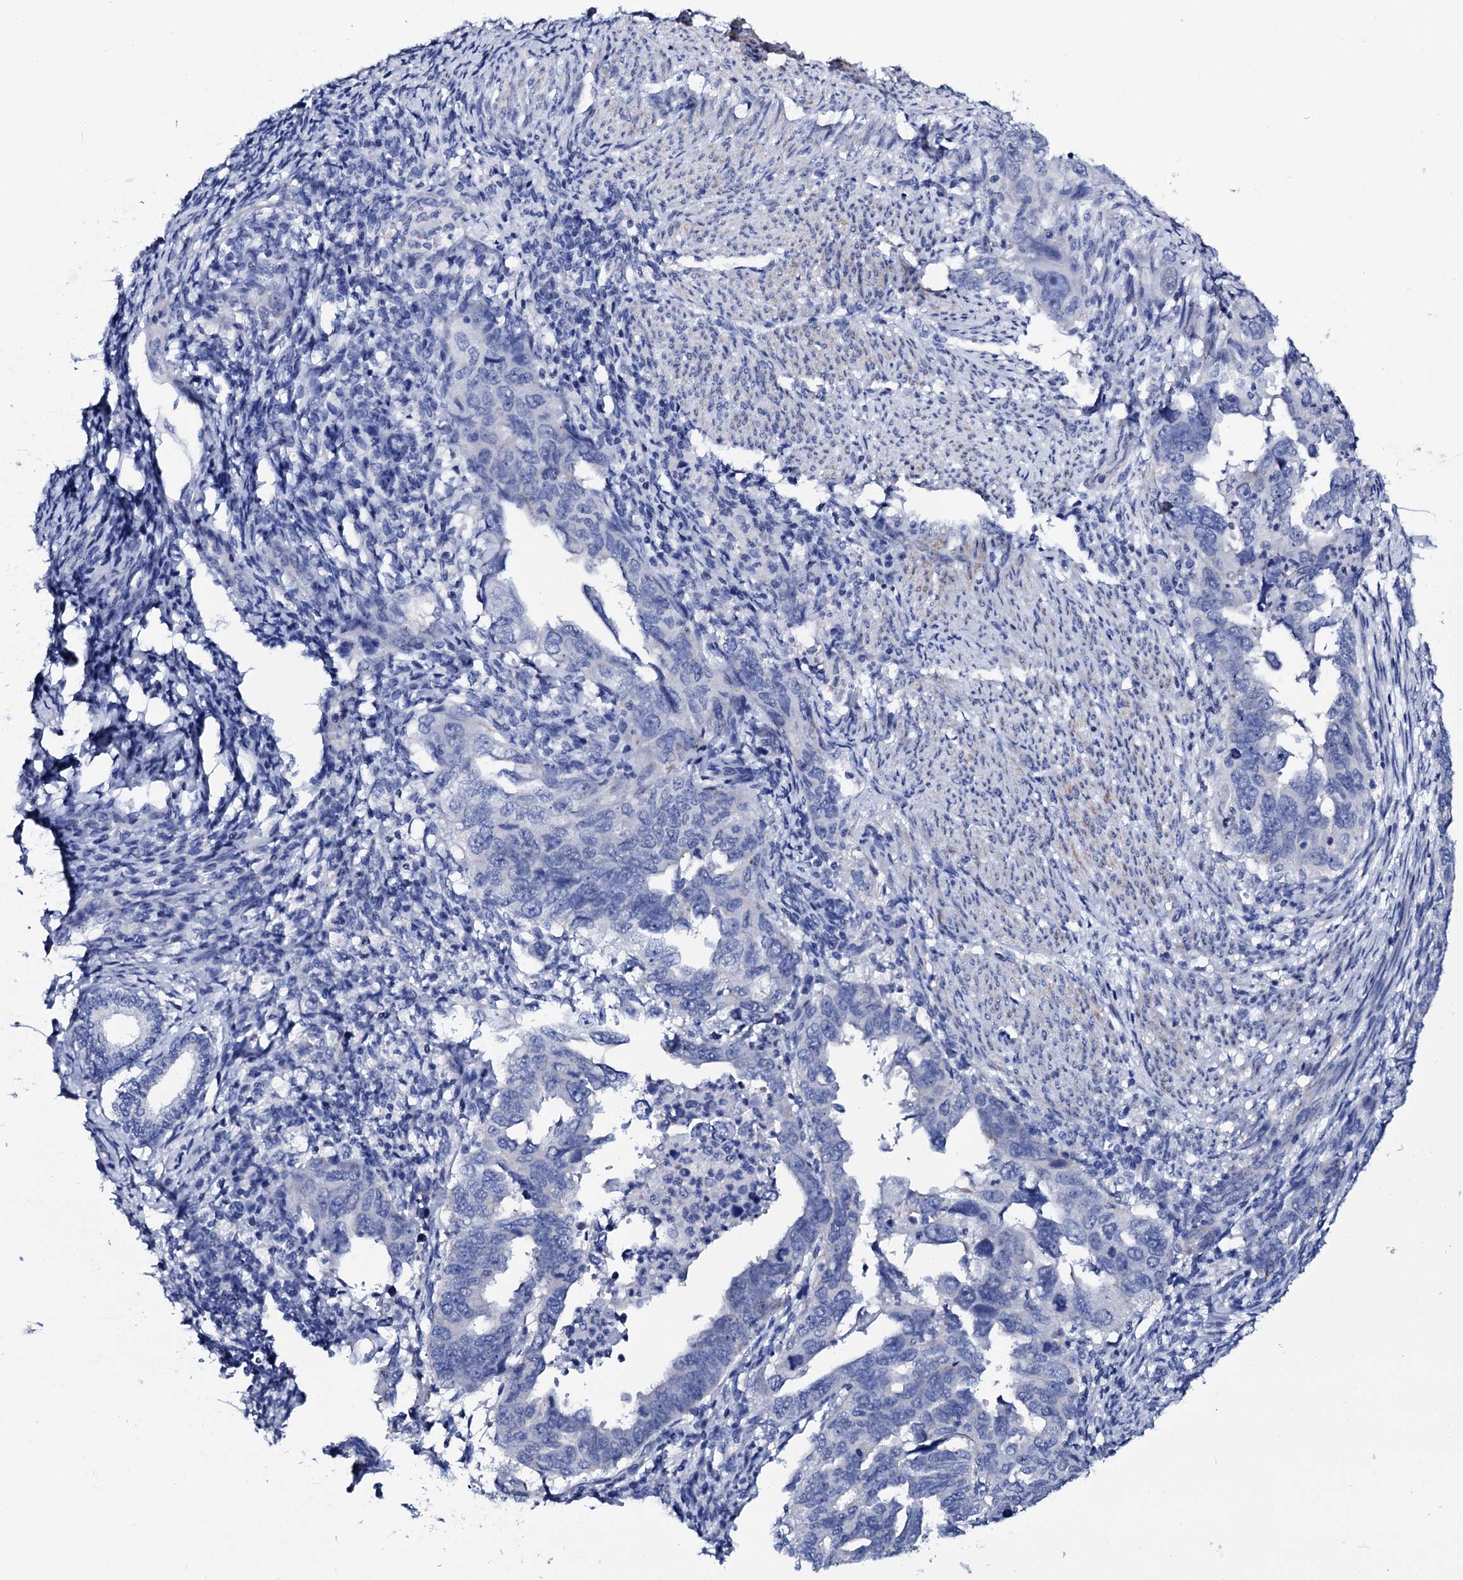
{"staining": {"intensity": "negative", "quantity": "none", "location": "none"}, "tissue": "endometrial cancer", "cell_type": "Tumor cells", "image_type": "cancer", "snomed": [{"axis": "morphology", "description": "Adenocarcinoma, NOS"}, {"axis": "topography", "description": "Endometrium"}], "caption": "This histopathology image is of endometrial adenocarcinoma stained with IHC to label a protein in brown with the nuclei are counter-stained blue. There is no expression in tumor cells.", "gene": "GYS2", "patient": {"sex": "female", "age": 65}}